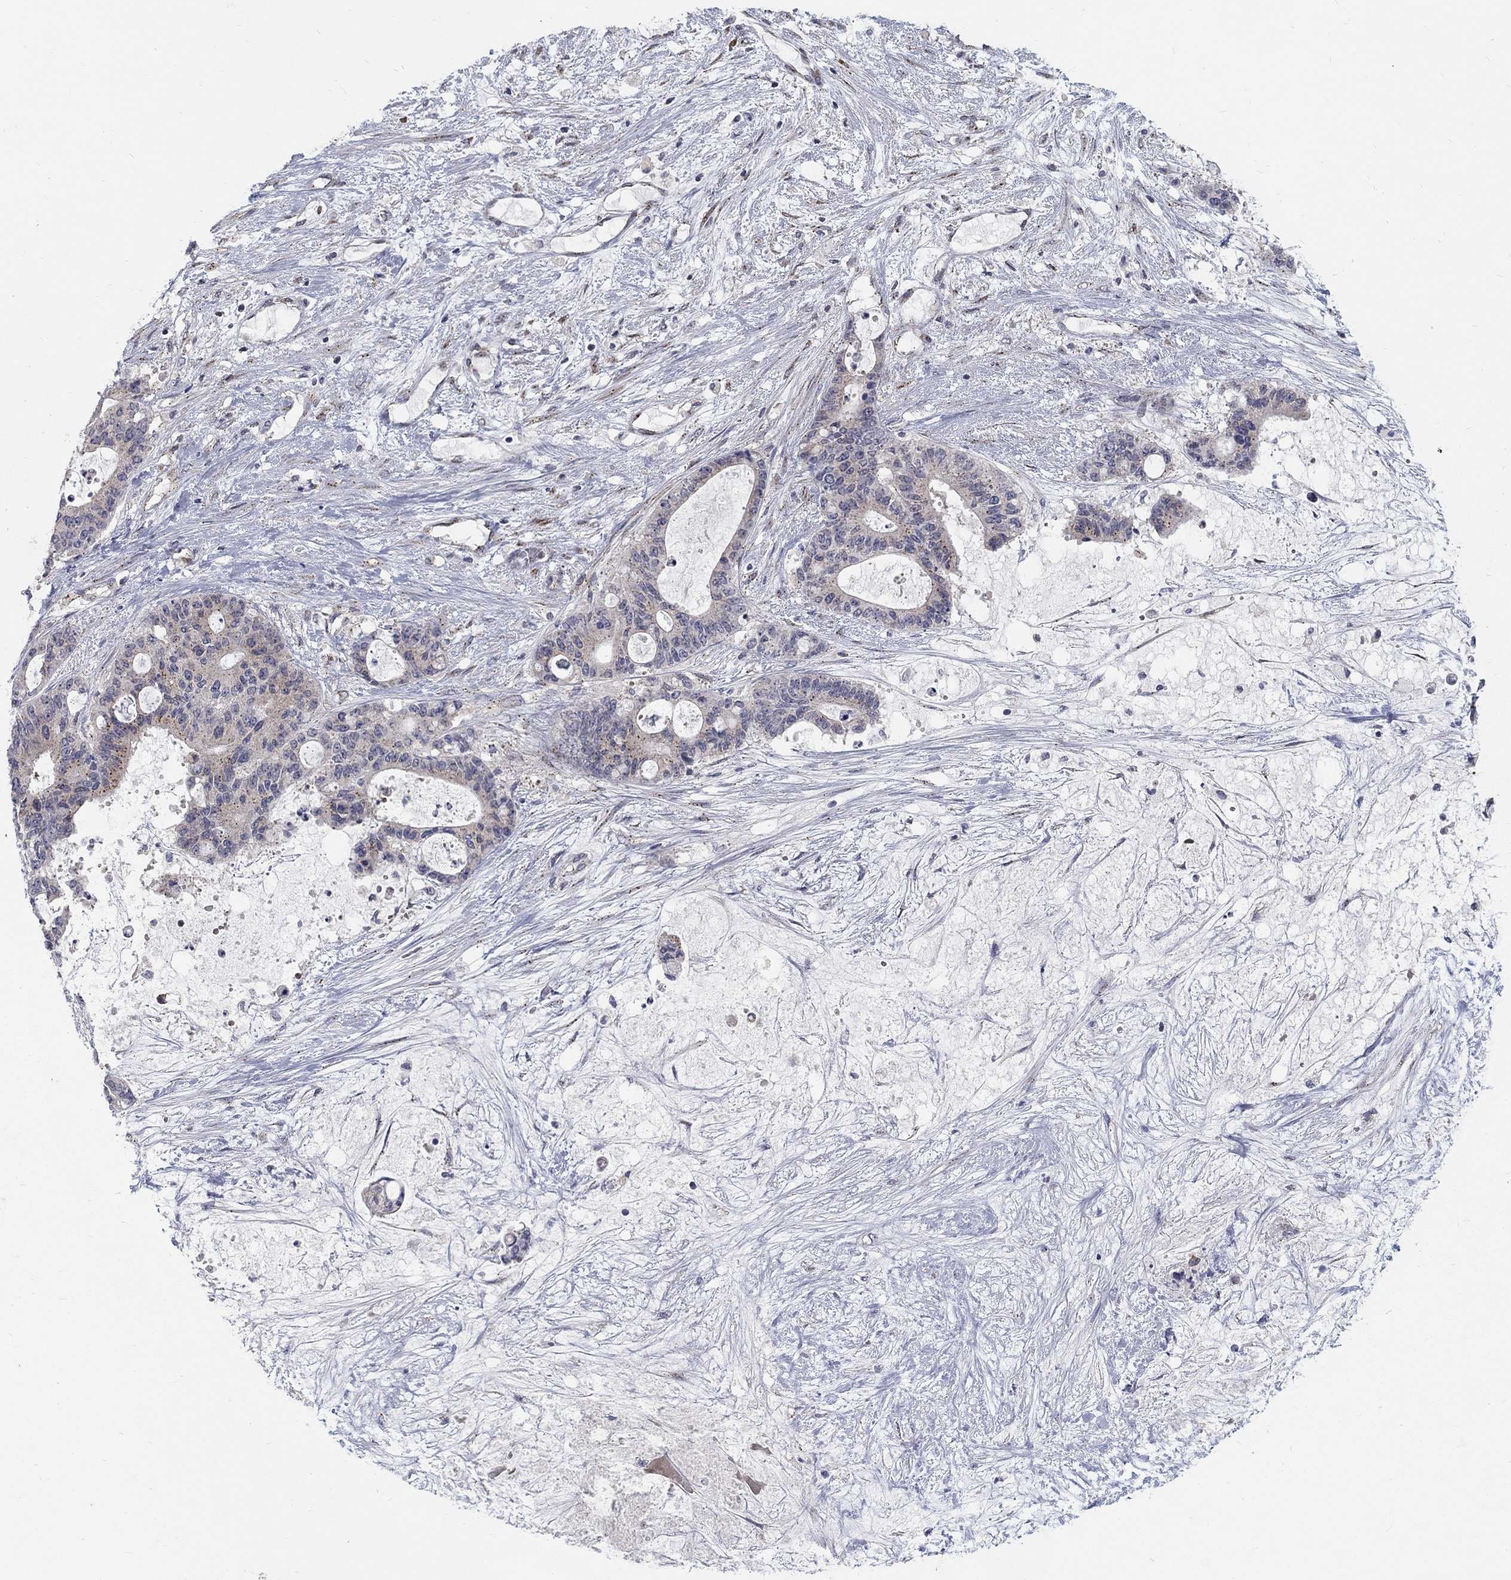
{"staining": {"intensity": "moderate", "quantity": "<25%", "location": "cytoplasmic/membranous"}, "tissue": "liver cancer", "cell_type": "Tumor cells", "image_type": "cancer", "snomed": [{"axis": "morphology", "description": "Normal tissue, NOS"}, {"axis": "morphology", "description": "Cholangiocarcinoma"}, {"axis": "topography", "description": "Liver"}, {"axis": "topography", "description": "Peripheral nerve tissue"}], "caption": "Immunohistochemical staining of human liver cancer shows low levels of moderate cytoplasmic/membranous protein staining in about <25% of tumor cells.", "gene": "PANK3", "patient": {"sex": "female", "age": 73}}